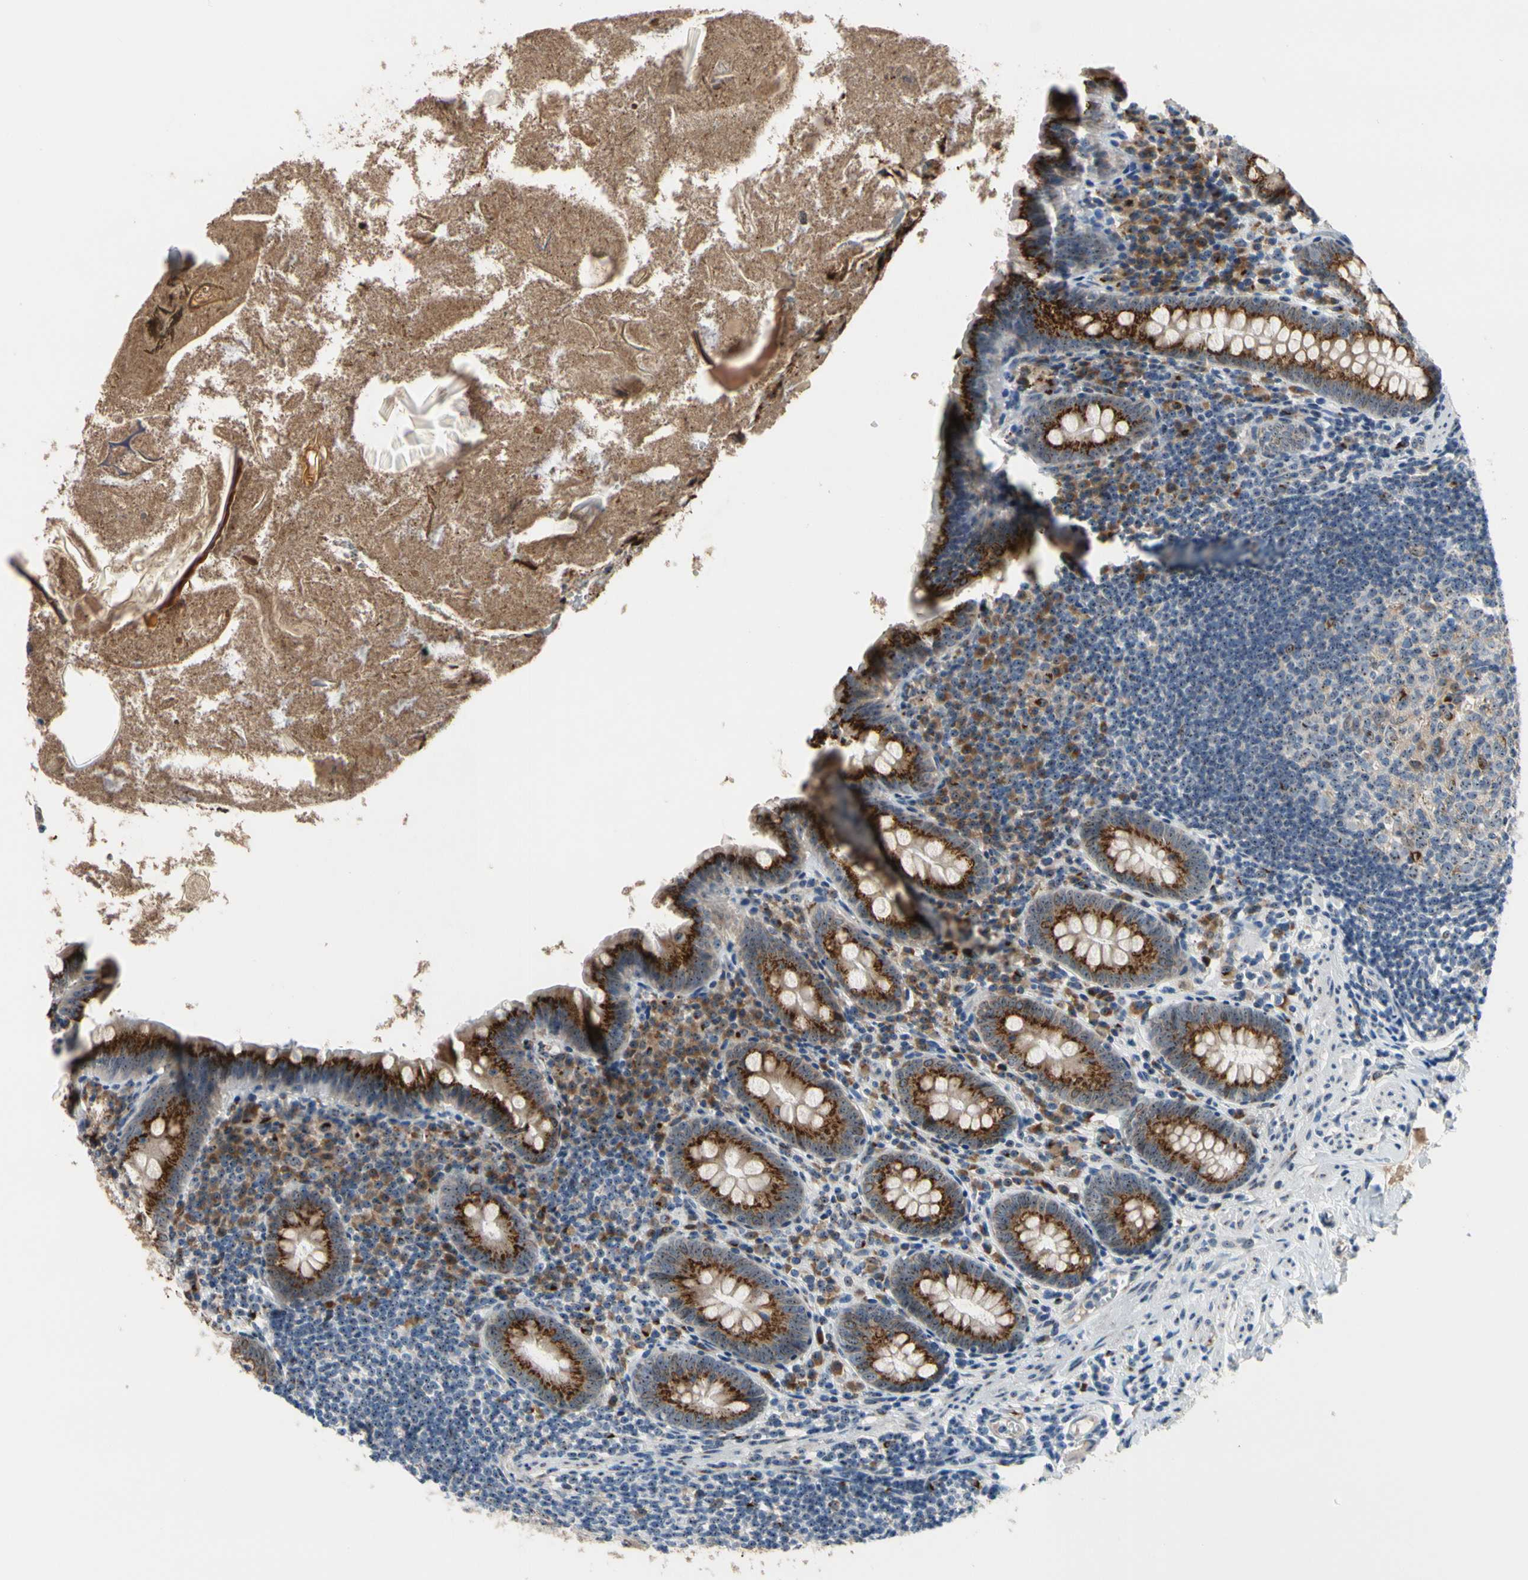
{"staining": {"intensity": "moderate", "quantity": ">75%", "location": "cytoplasmic/membranous"}, "tissue": "appendix", "cell_type": "Glandular cells", "image_type": "normal", "snomed": [{"axis": "morphology", "description": "Normal tissue, NOS"}, {"axis": "topography", "description": "Appendix"}], "caption": "Immunohistochemical staining of unremarkable human appendix reveals medium levels of moderate cytoplasmic/membranous expression in about >75% of glandular cells.", "gene": "TMED7", "patient": {"sex": "male", "age": 52}}